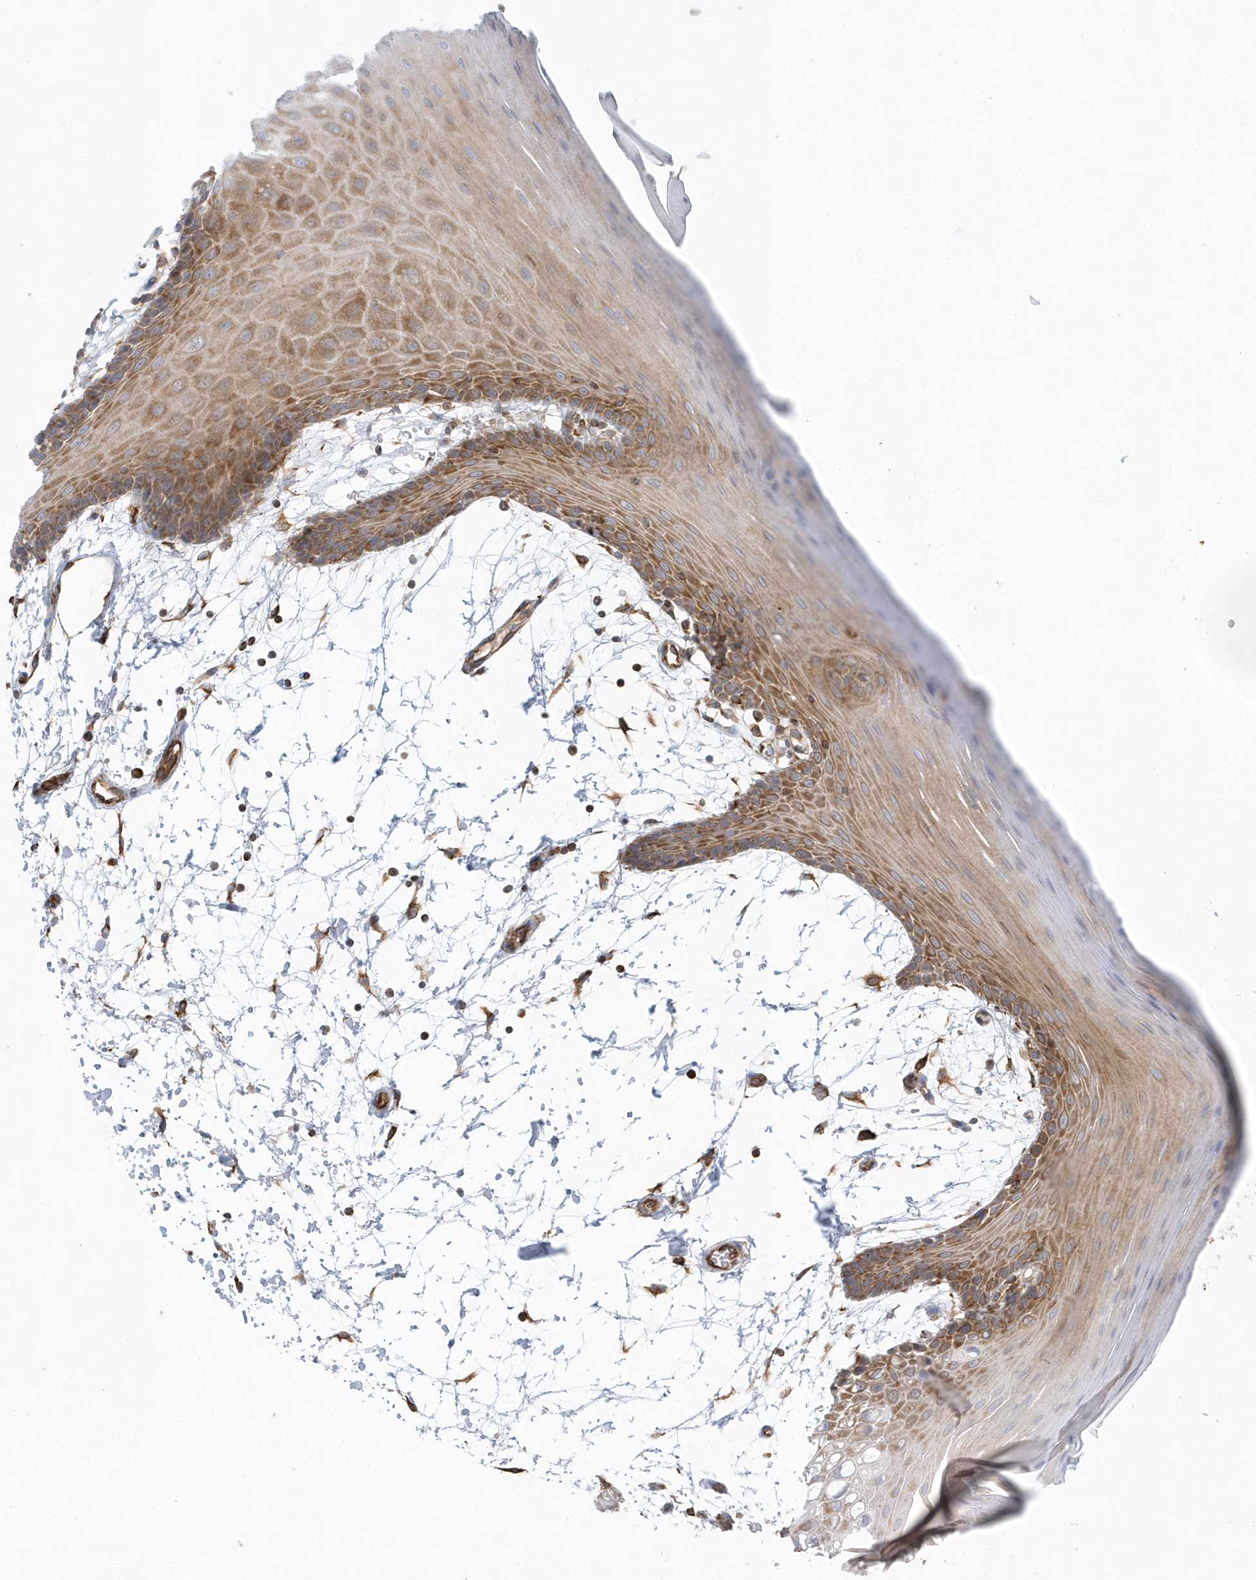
{"staining": {"intensity": "moderate", "quantity": "25%-75%", "location": "cytoplasmic/membranous"}, "tissue": "oral mucosa", "cell_type": "Squamous epithelial cells", "image_type": "normal", "snomed": [{"axis": "morphology", "description": "Normal tissue, NOS"}, {"axis": "topography", "description": "Skeletal muscle"}, {"axis": "topography", "description": "Oral tissue"}, {"axis": "topography", "description": "Salivary gland"}, {"axis": "topography", "description": "Peripheral nerve tissue"}], "caption": "IHC (DAB) staining of unremarkable oral mucosa shows moderate cytoplasmic/membranous protein positivity in about 25%-75% of squamous epithelial cells. The staining is performed using DAB (3,3'-diaminobenzidine) brown chromogen to label protein expression. The nuclei are counter-stained blue using hematoxylin.", "gene": "GPR152", "patient": {"sex": "male", "age": 54}}